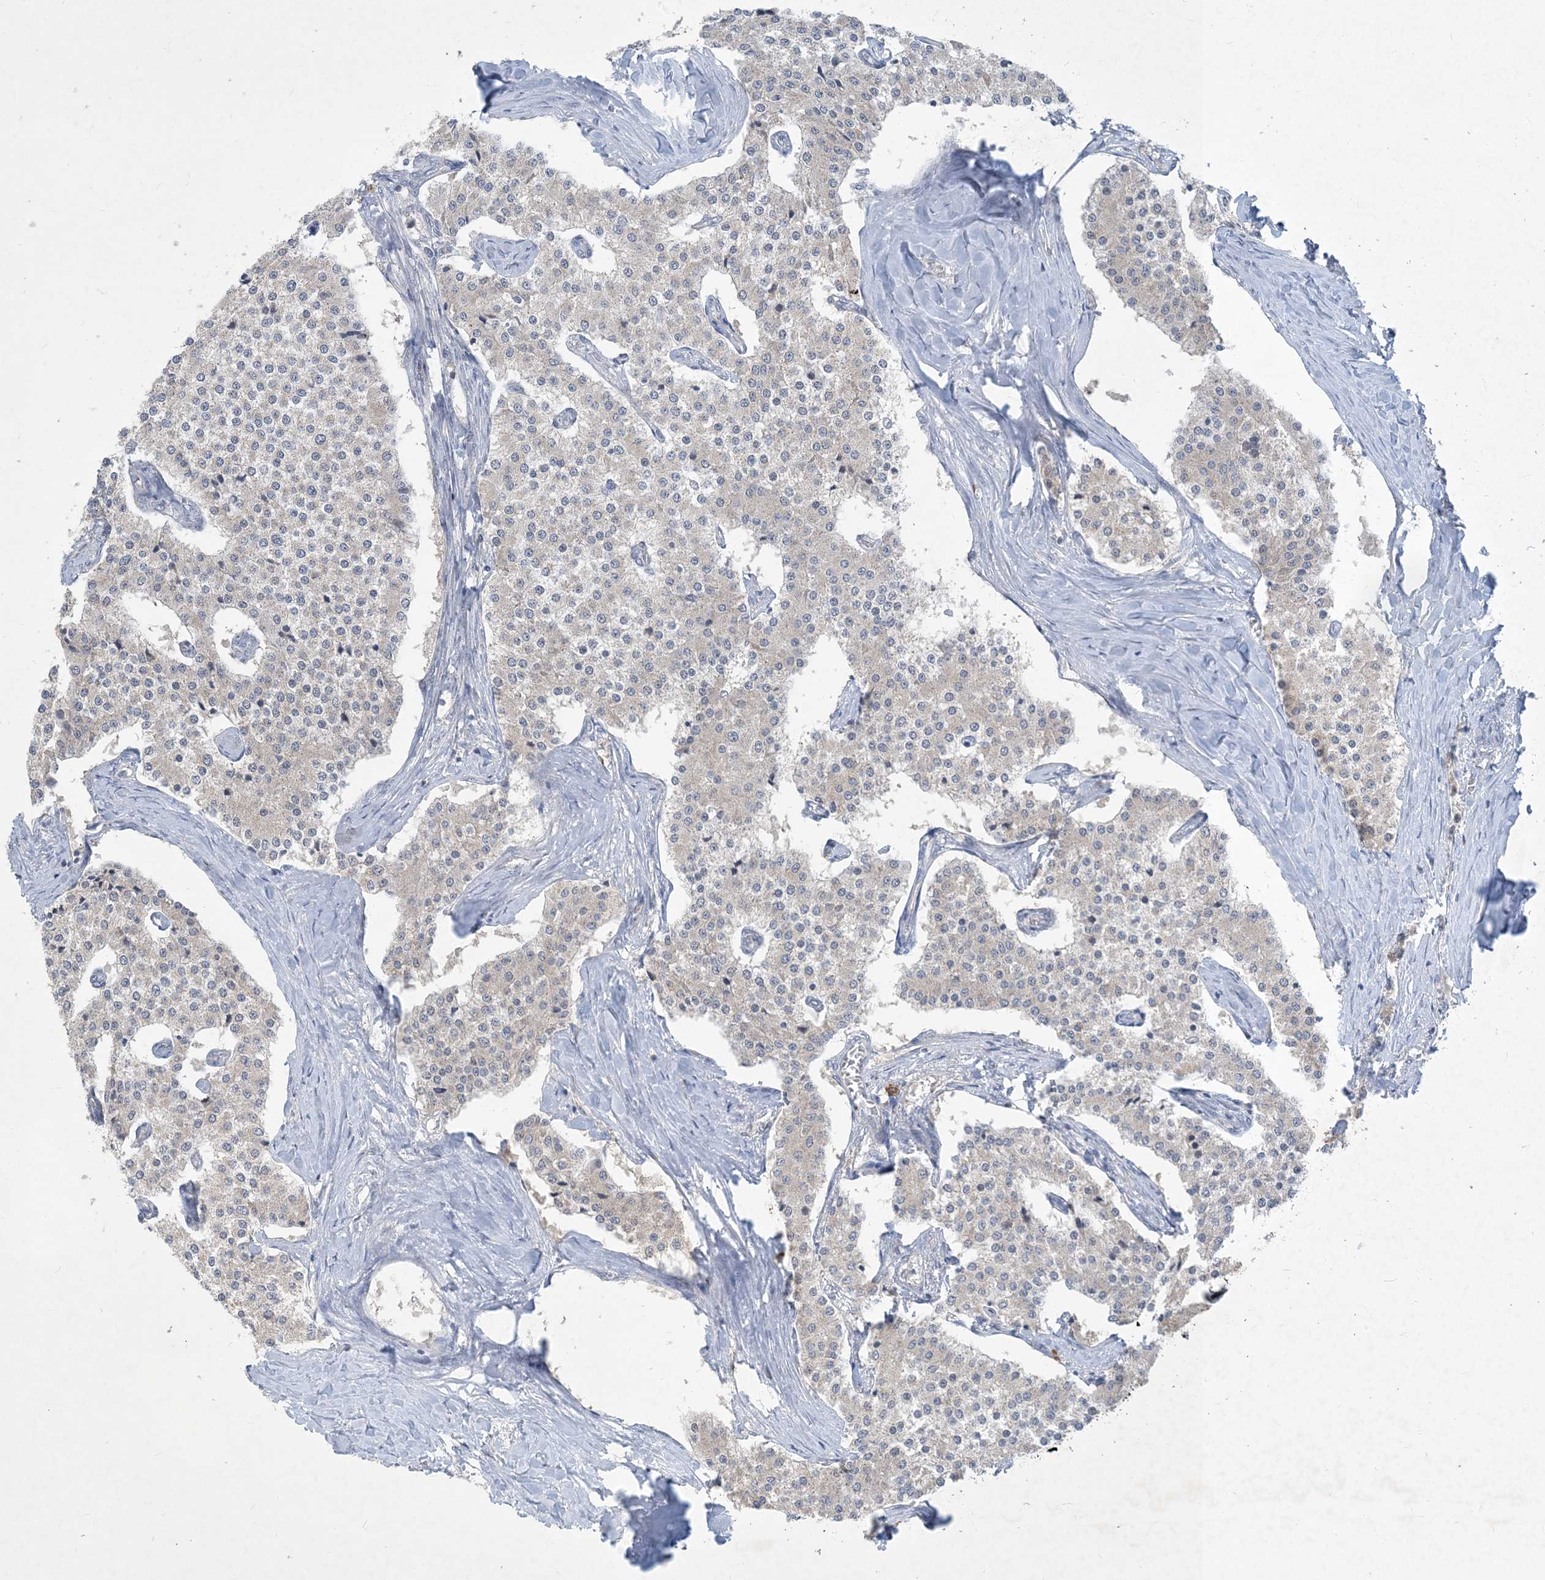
{"staining": {"intensity": "negative", "quantity": "none", "location": "none"}, "tissue": "carcinoid", "cell_type": "Tumor cells", "image_type": "cancer", "snomed": [{"axis": "morphology", "description": "Carcinoid, malignant, NOS"}, {"axis": "topography", "description": "Colon"}], "caption": "The photomicrograph shows no significant staining in tumor cells of carcinoid.", "gene": "CCDC14", "patient": {"sex": "female", "age": 52}}